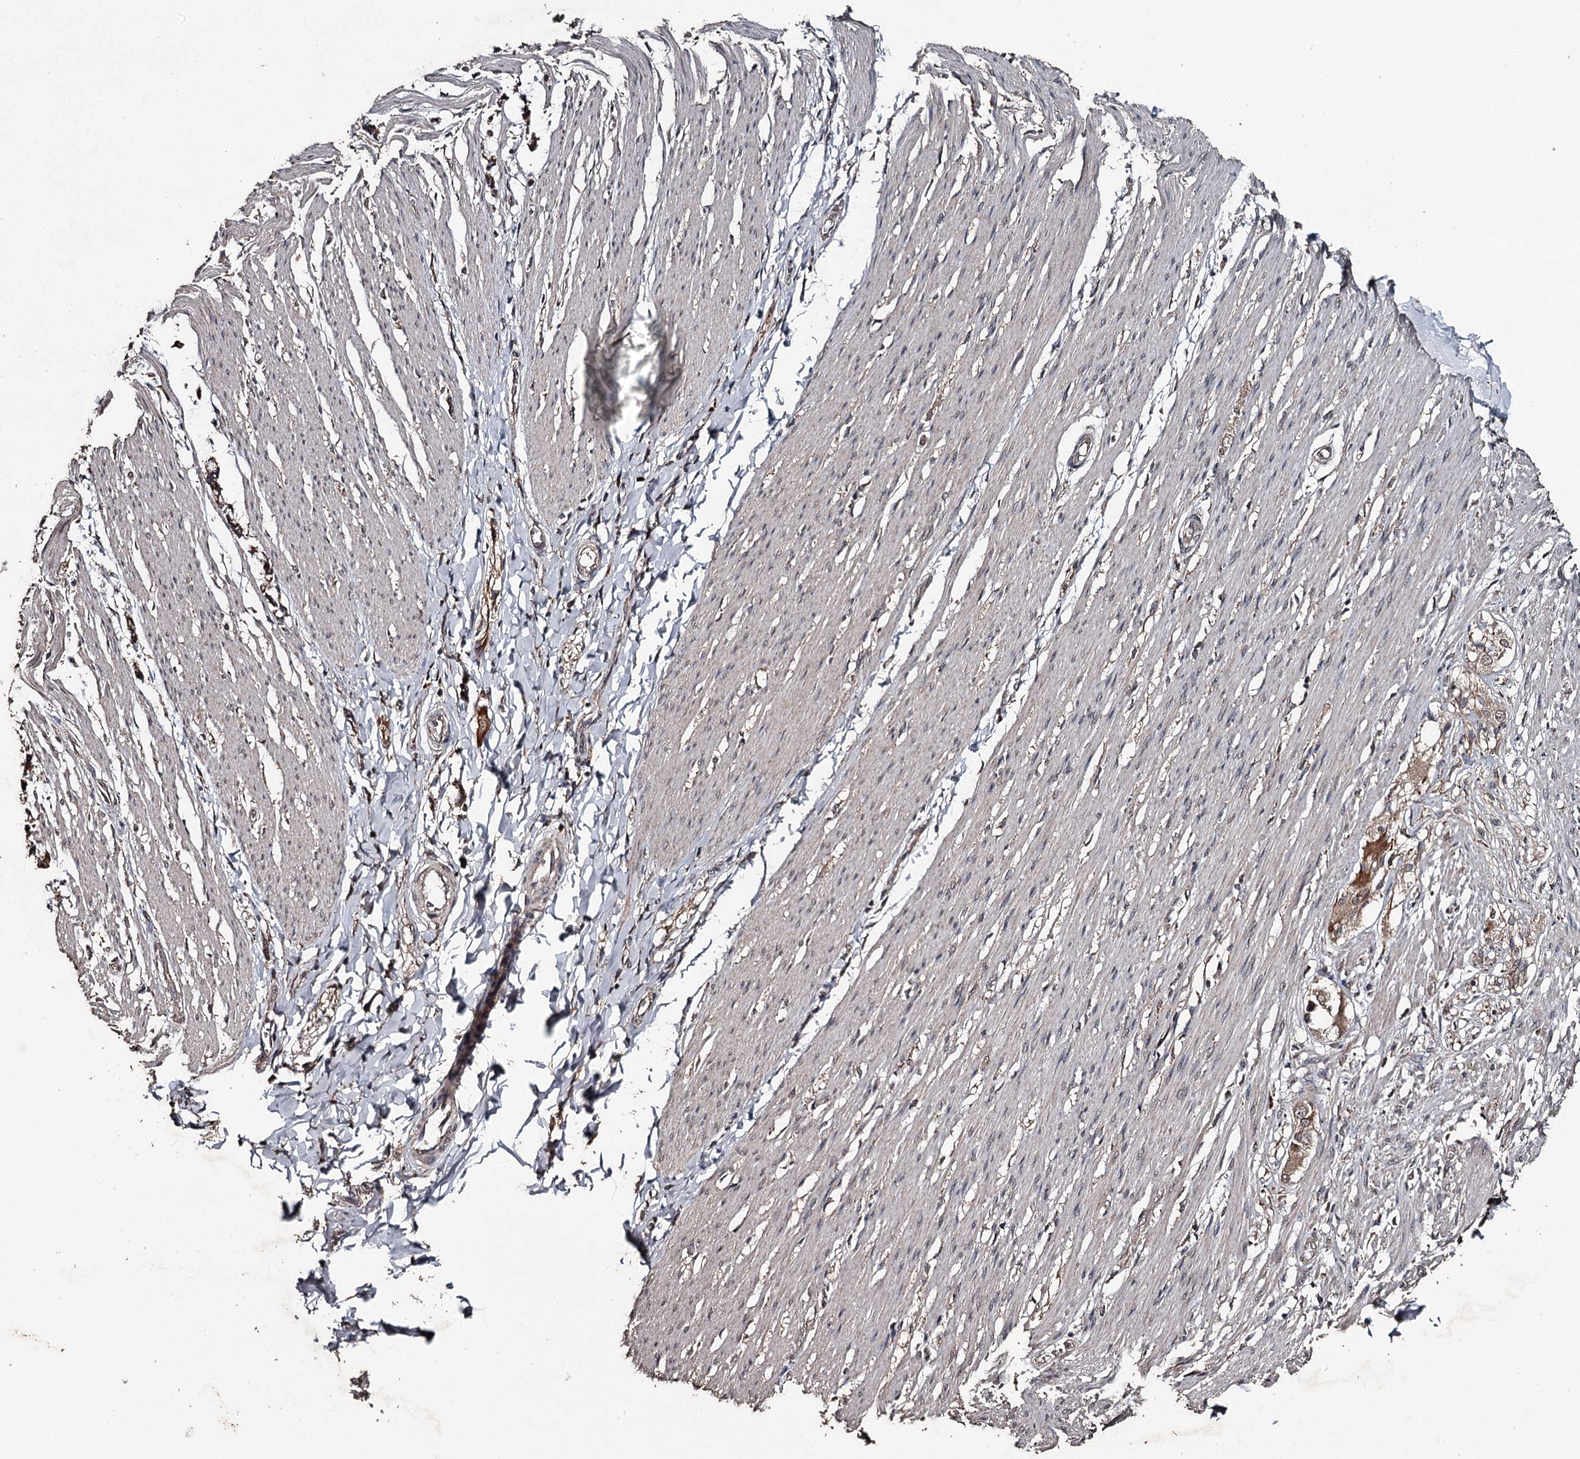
{"staining": {"intensity": "weak", "quantity": "25%-75%", "location": "nuclear"}, "tissue": "smooth muscle", "cell_type": "Smooth muscle cells", "image_type": "normal", "snomed": [{"axis": "morphology", "description": "Normal tissue, NOS"}, {"axis": "morphology", "description": "Adenocarcinoma, NOS"}, {"axis": "topography", "description": "Colon"}, {"axis": "topography", "description": "Peripheral nerve tissue"}], "caption": "The micrograph reveals staining of unremarkable smooth muscle, revealing weak nuclear protein positivity (brown color) within smooth muscle cells.", "gene": "WIPI1", "patient": {"sex": "male", "age": 14}}